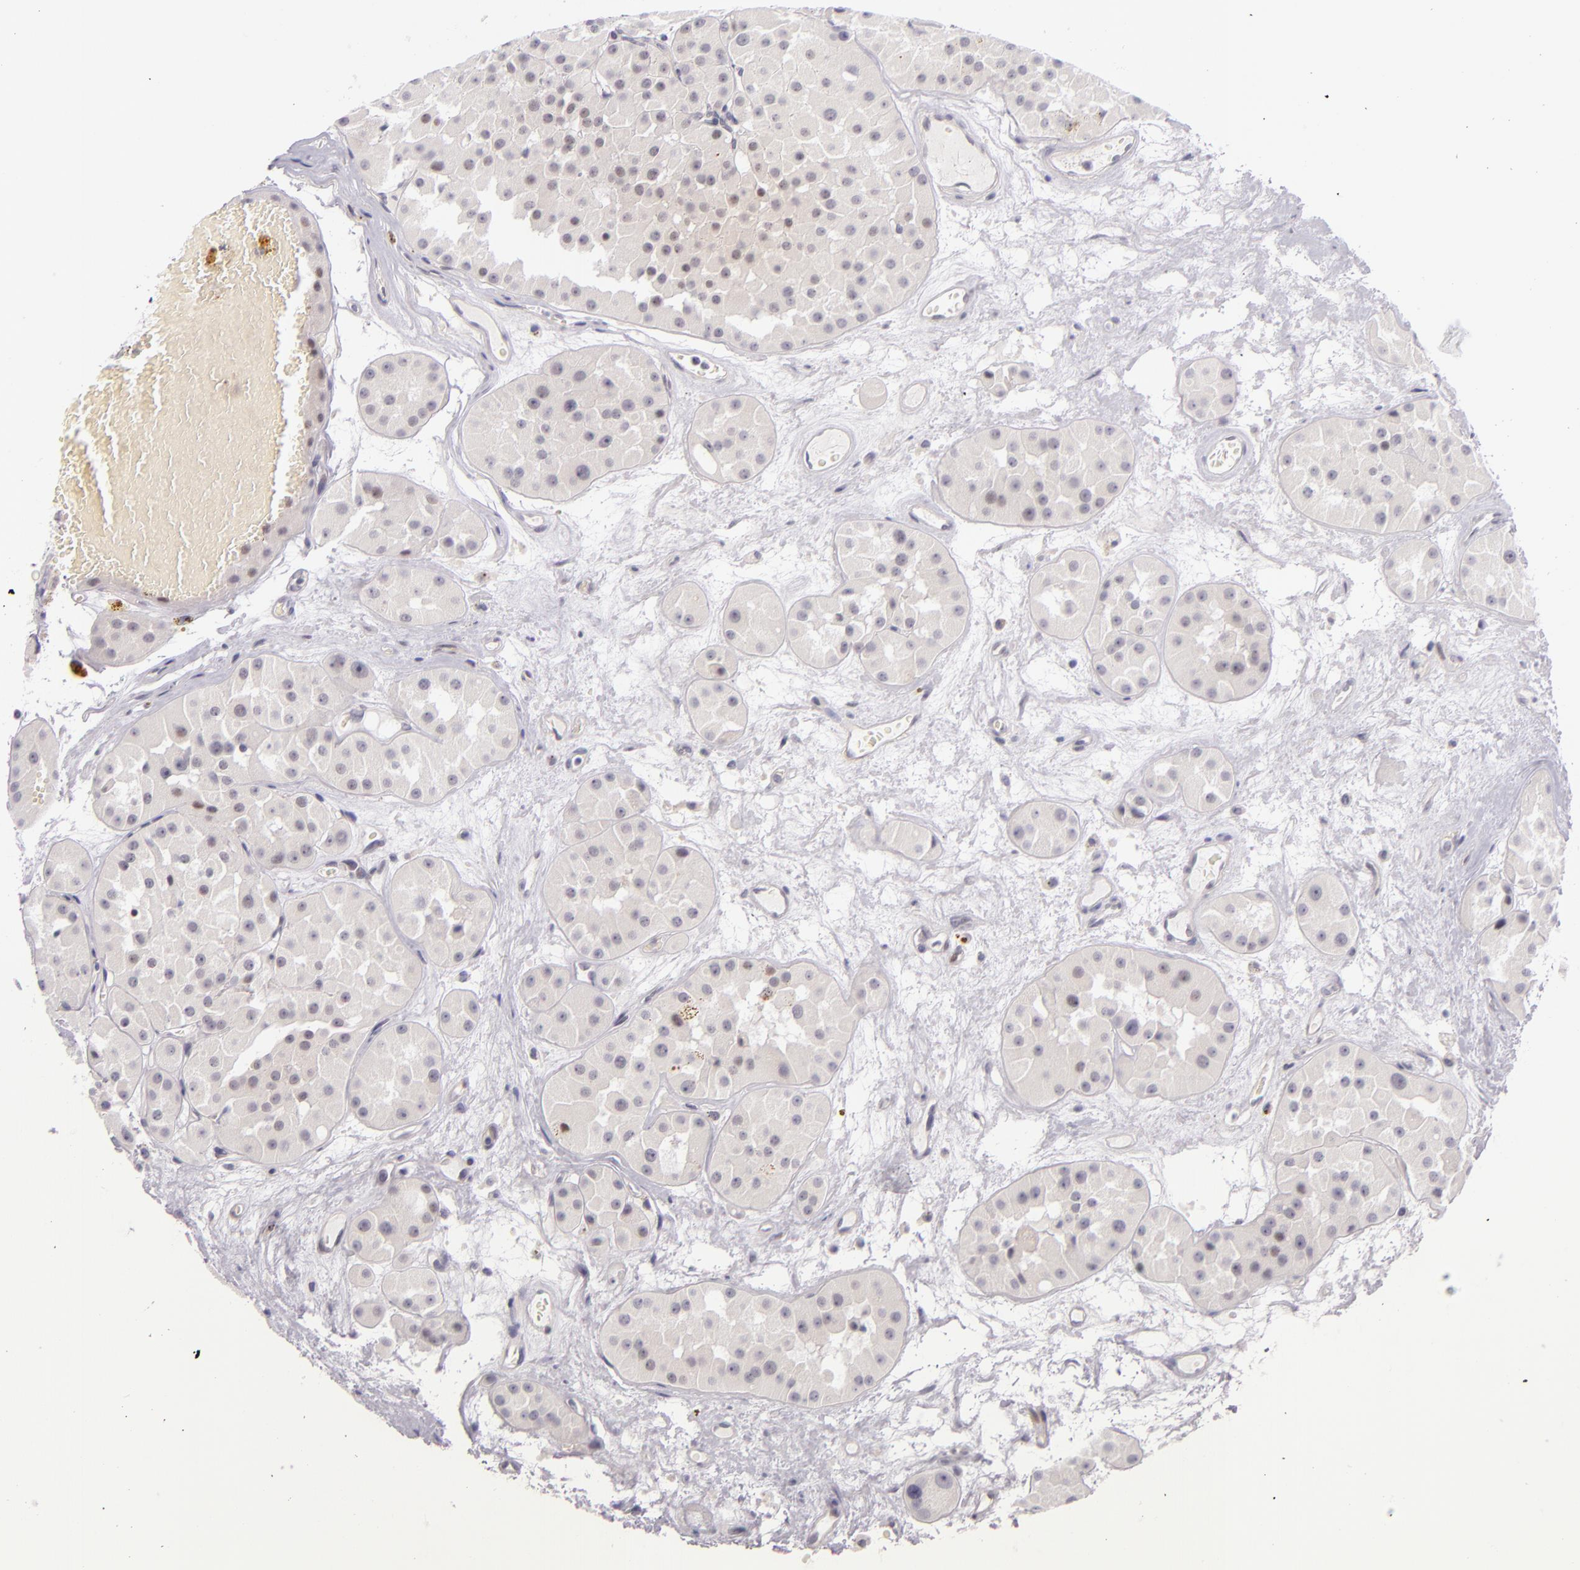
{"staining": {"intensity": "negative", "quantity": "none", "location": "none"}, "tissue": "renal cancer", "cell_type": "Tumor cells", "image_type": "cancer", "snomed": [{"axis": "morphology", "description": "Adenocarcinoma, uncertain malignant potential"}, {"axis": "topography", "description": "Kidney"}], "caption": "IHC micrograph of neoplastic tissue: renal cancer stained with DAB exhibits no significant protein positivity in tumor cells.", "gene": "BCL3", "patient": {"sex": "male", "age": 63}}